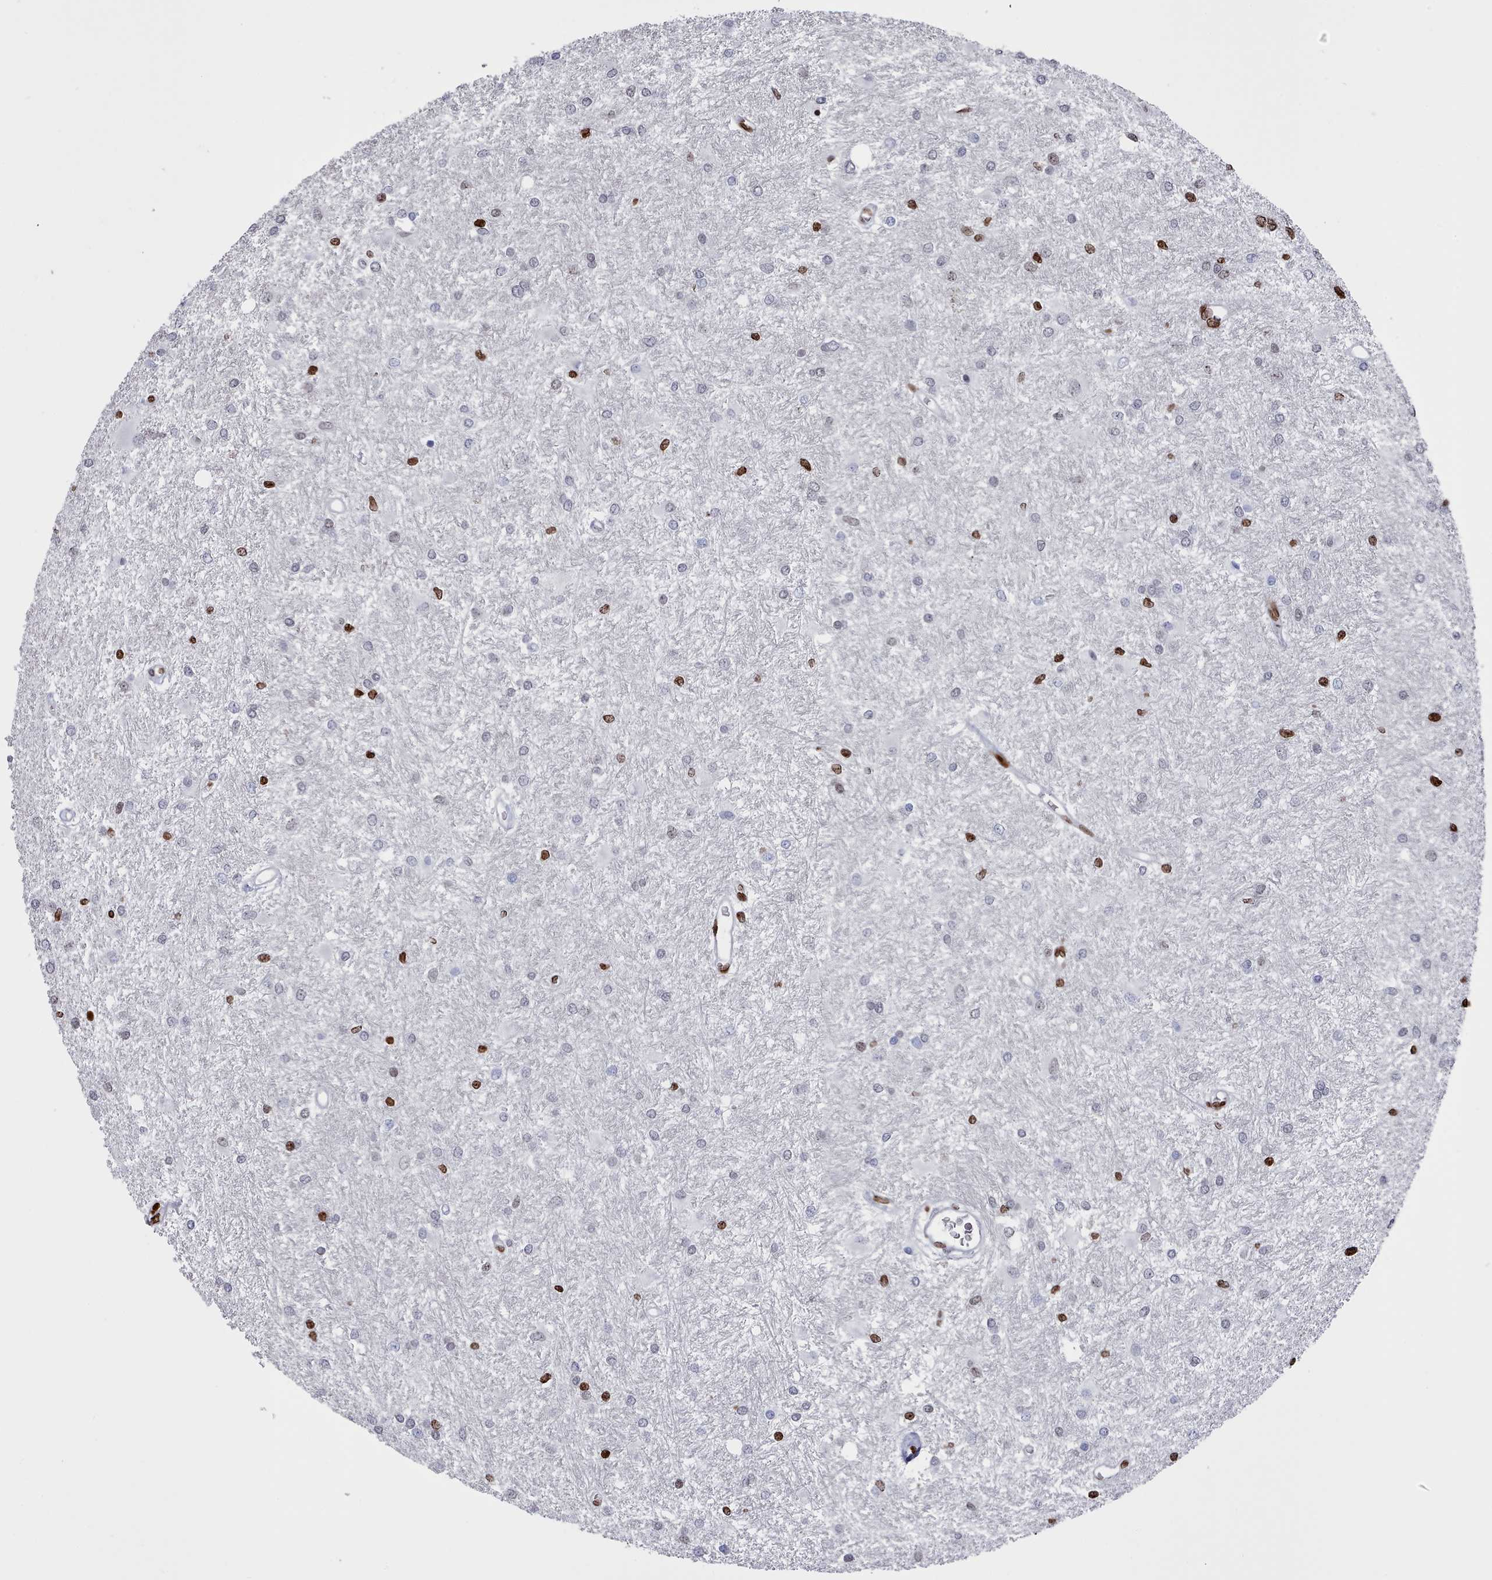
{"staining": {"intensity": "strong", "quantity": "<25%", "location": "nuclear"}, "tissue": "glioma", "cell_type": "Tumor cells", "image_type": "cancer", "snomed": [{"axis": "morphology", "description": "Glioma, malignant, High grade"}, {"axis": "topography", "description": "Brain"}], "caption": "Human glioma stained with a protein marker exhibits strong staining in tumor cells.", "gene": "PCDHB12", "patient": {"sex": "female", "age": 50}}